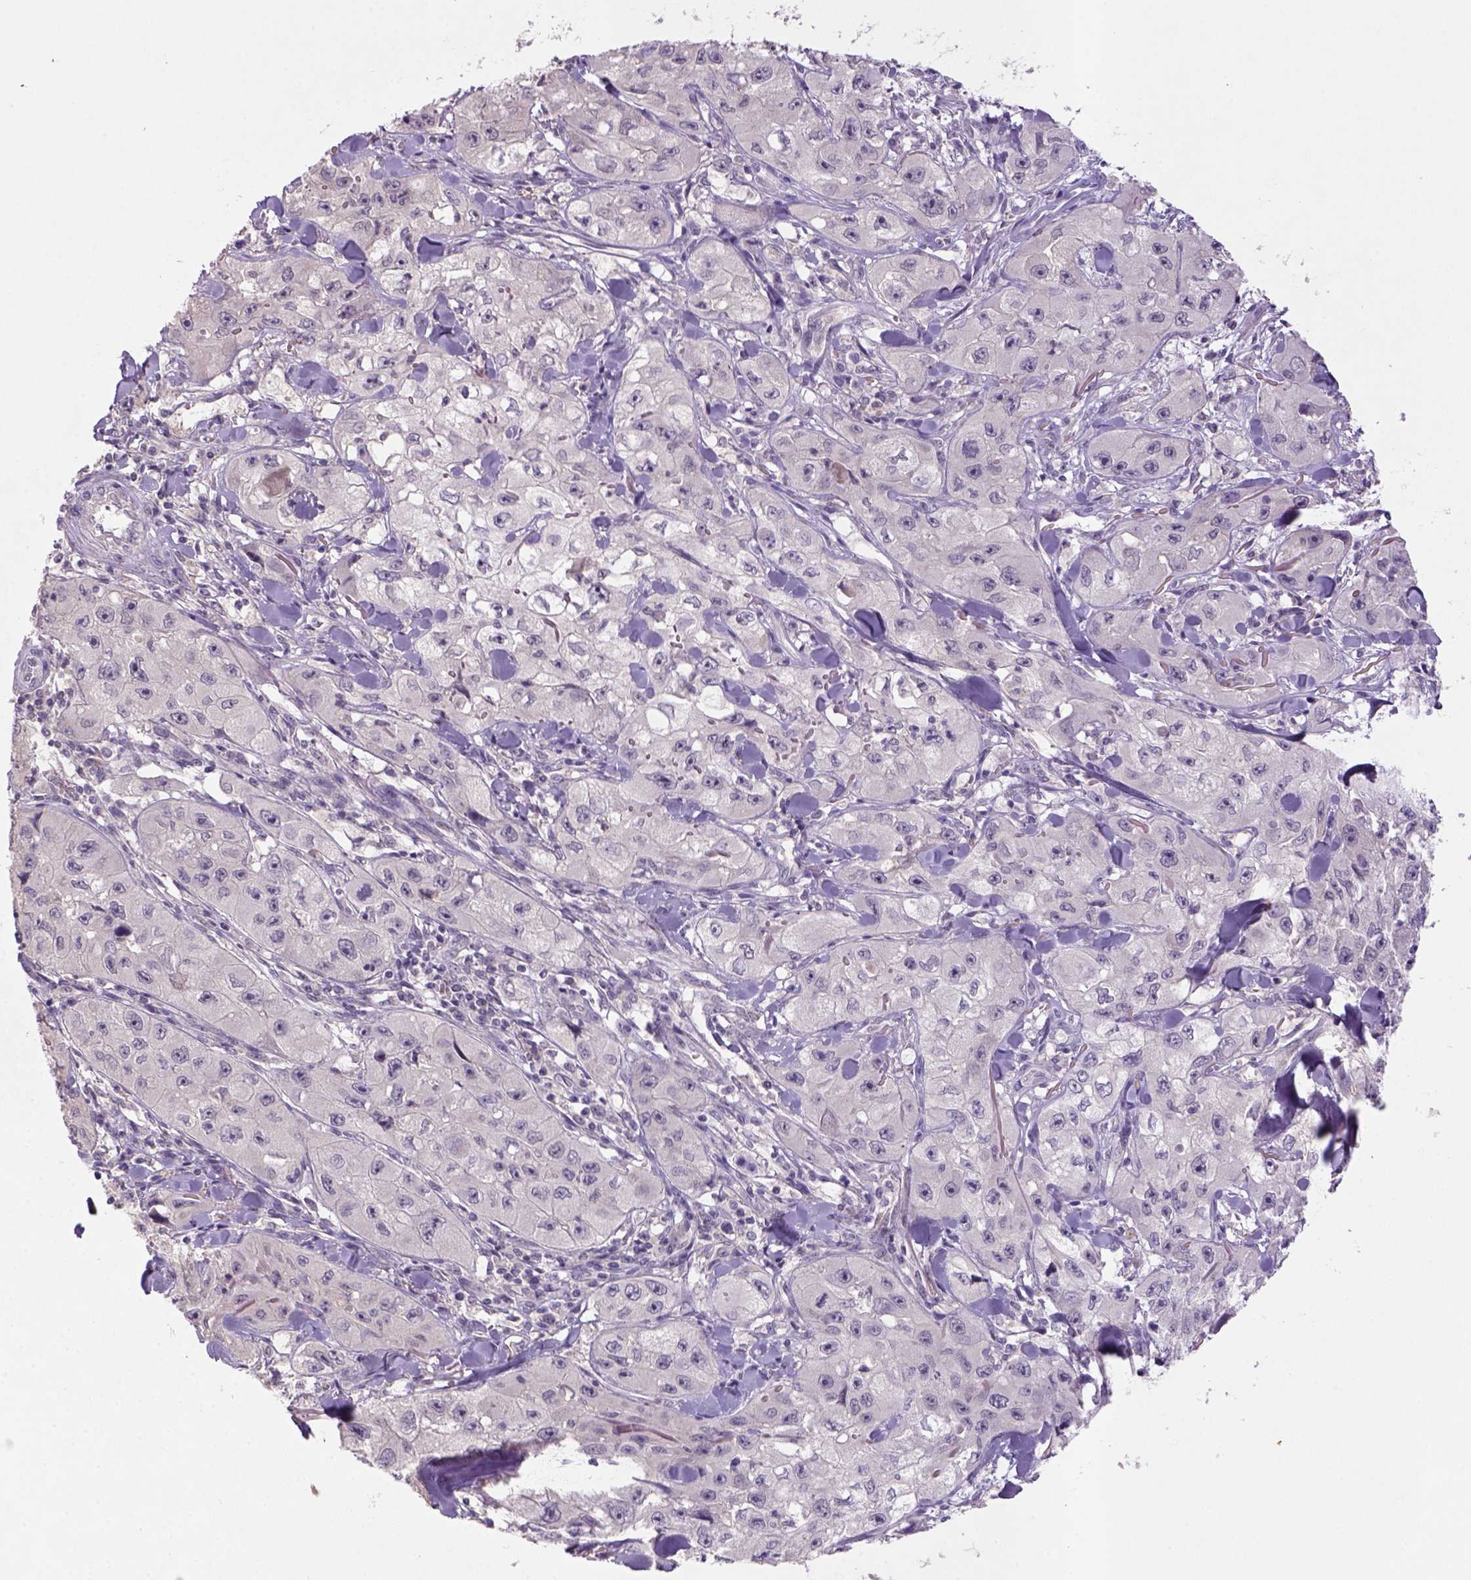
{"staining": {"intensity": "negative", "quantity": "none", "location": "none"}, "tissue": "skin cancer", "cell_type": "Tumor cells", "image_type": "cancer", "snomed": [{"axis": "morphology", "description": "Squamous cell carcinoma, NOS"}, {"axis": "topography", "description": "Skin"}, {"axis": "topography", "description": "Subcutis"}], "caption": "Human squamous cell carcinoma (skin) stained for a protein using IHC demonstrates no expression in tumor cells.", "gene": "NLGN2", "patient": {"sex": "male", "age": 73}}